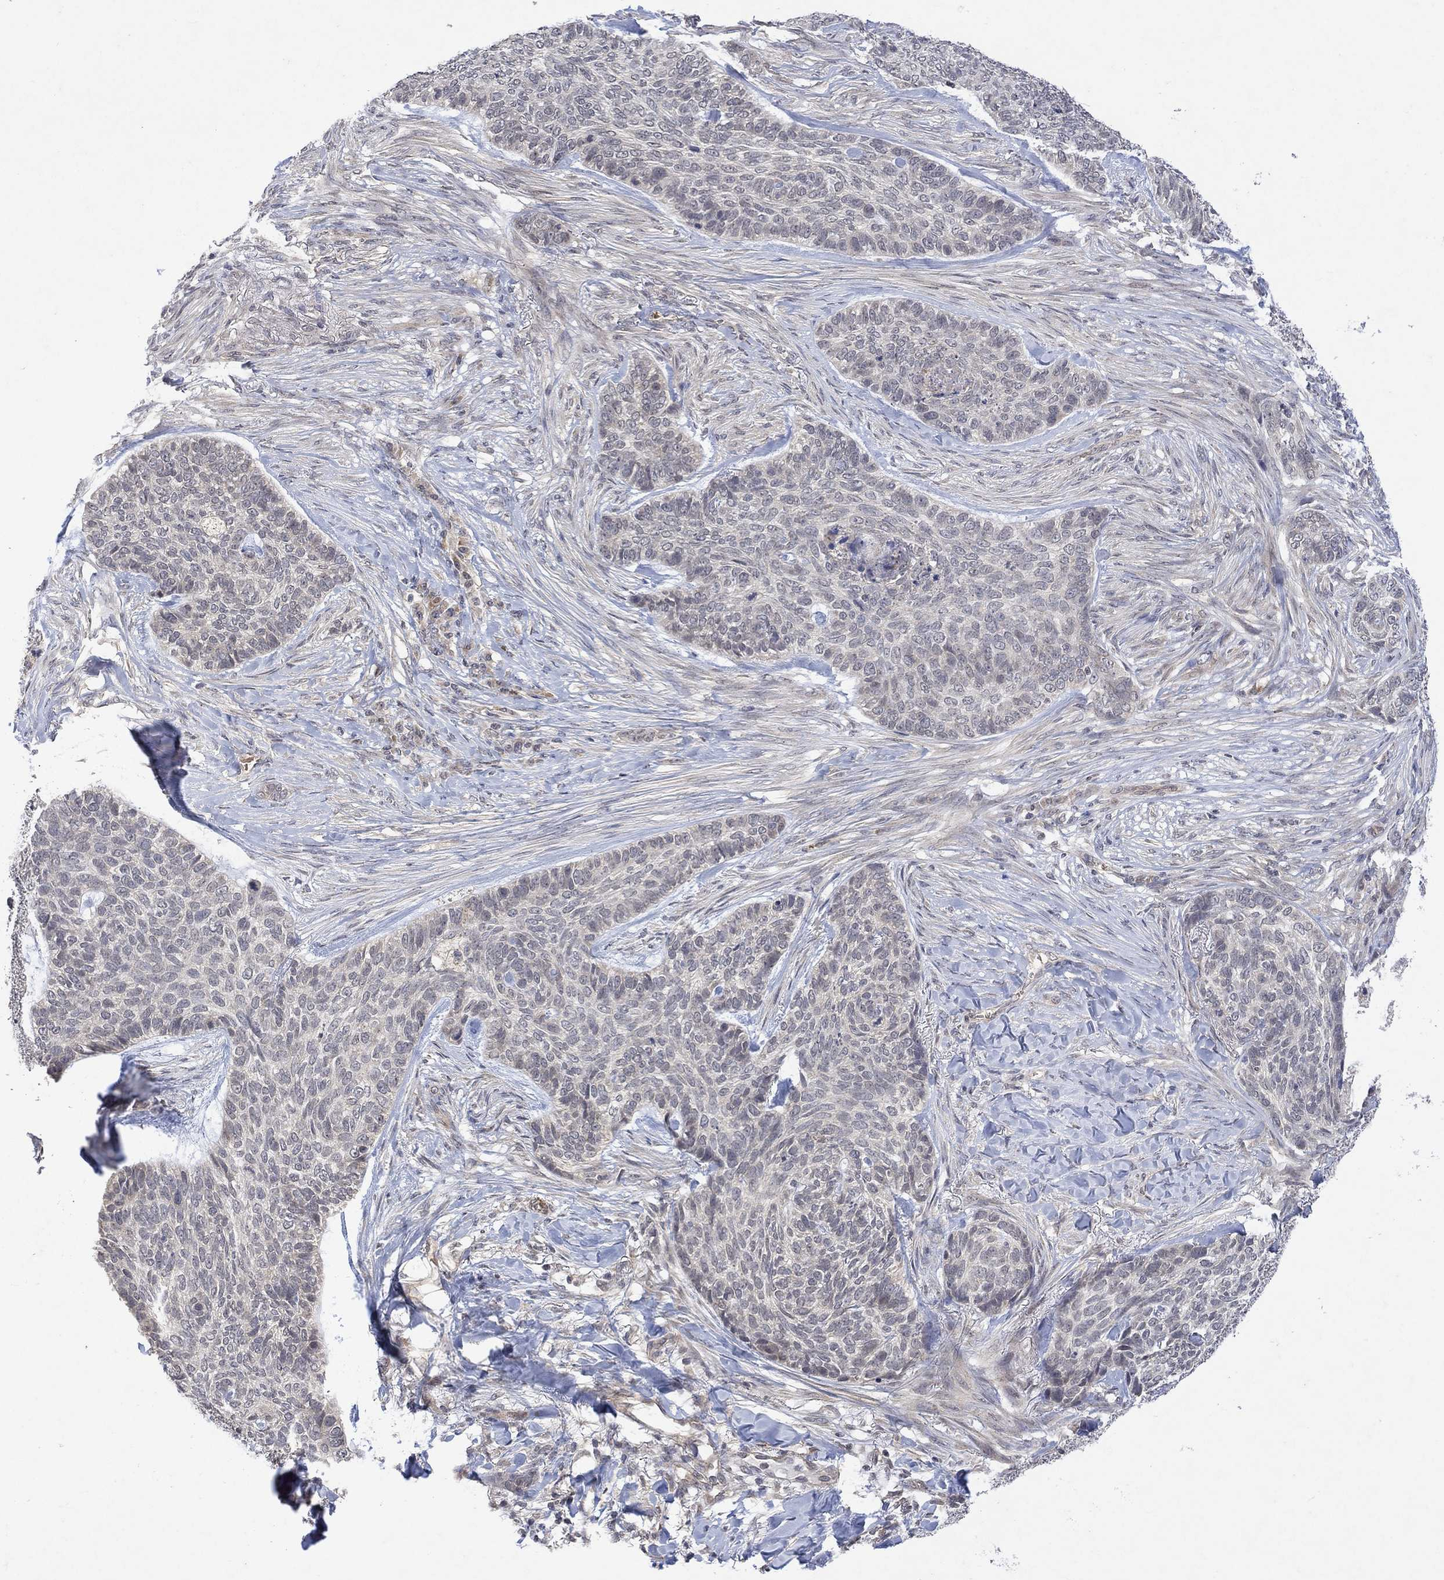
{"staining": {"intensity": "negative", "quantity": "none", "location": "none"}, "tissue": "skin cancer", "cell_type": "Tumor cells", "image_type": "cancer", "snomed": [{"axis": "morphology", "description": "Basal cell carcinoma"}, {"axis": "topography", "description": "Skin"}], "caption": "Tumor cells show no significant staining in skin basal cell carcinoma.", "gene": "GRIN2D", "patient": {"sex": "female", "age": 69}}